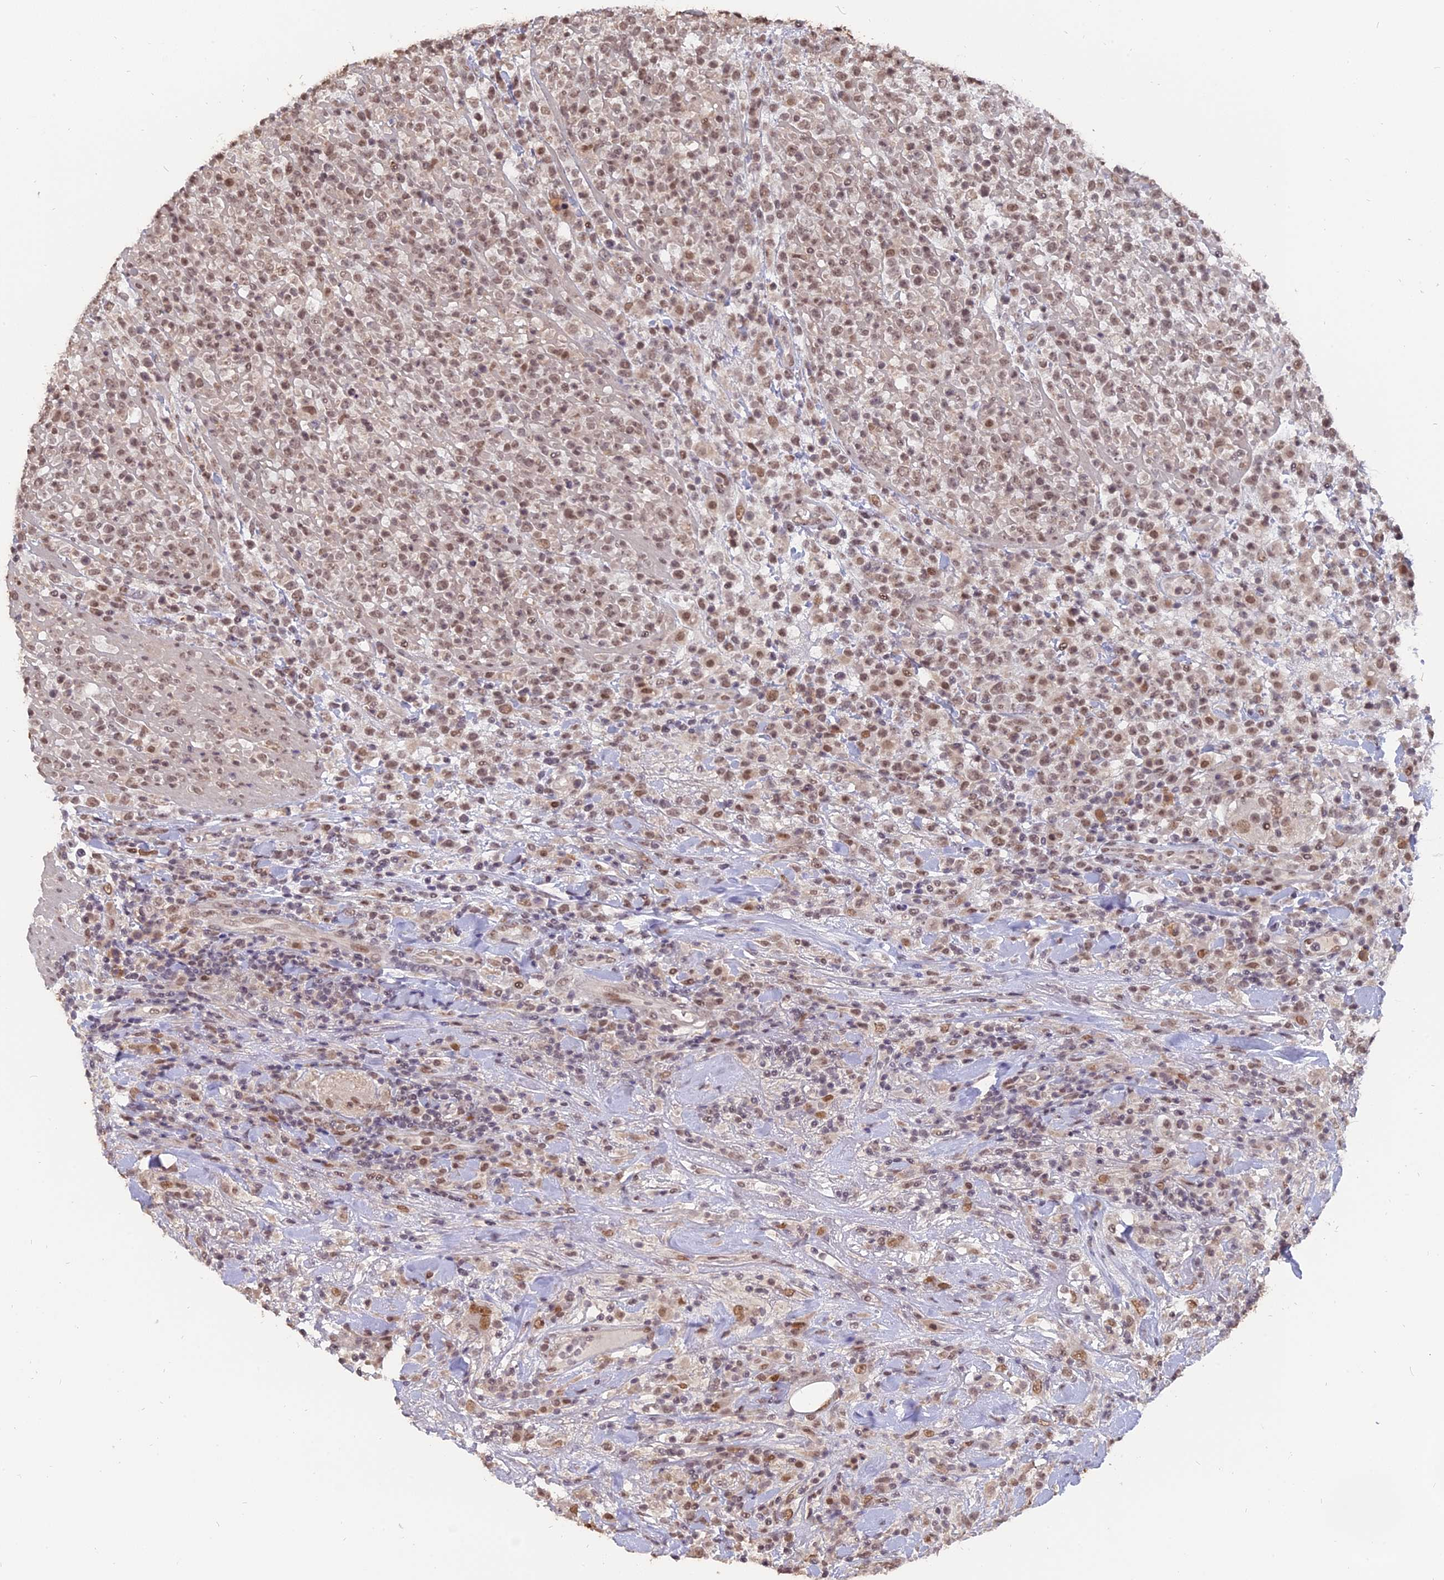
{"staining": {"intensity": "moderate", "quantity": ">75%", "location": "nuclear"}, "tissue": "lymphoma", "cell_type": "Tumor cells", "image_type": "cancer", "snomed": [{"axis": "morphology", "description": "Malignant lymphoma, non-Hodgkin's type, High grade"}, {"axis": "topography", "description": "Colon"}], "caption": "An immunohistochemistry (IHC) image of neoplastic tissue is shown. Protein staining in brown shows moderate nuclear positivity in lymphoma within tumor cells.", "gene": "NR1H3", "patient": {"sex": "female", "age": 53}}